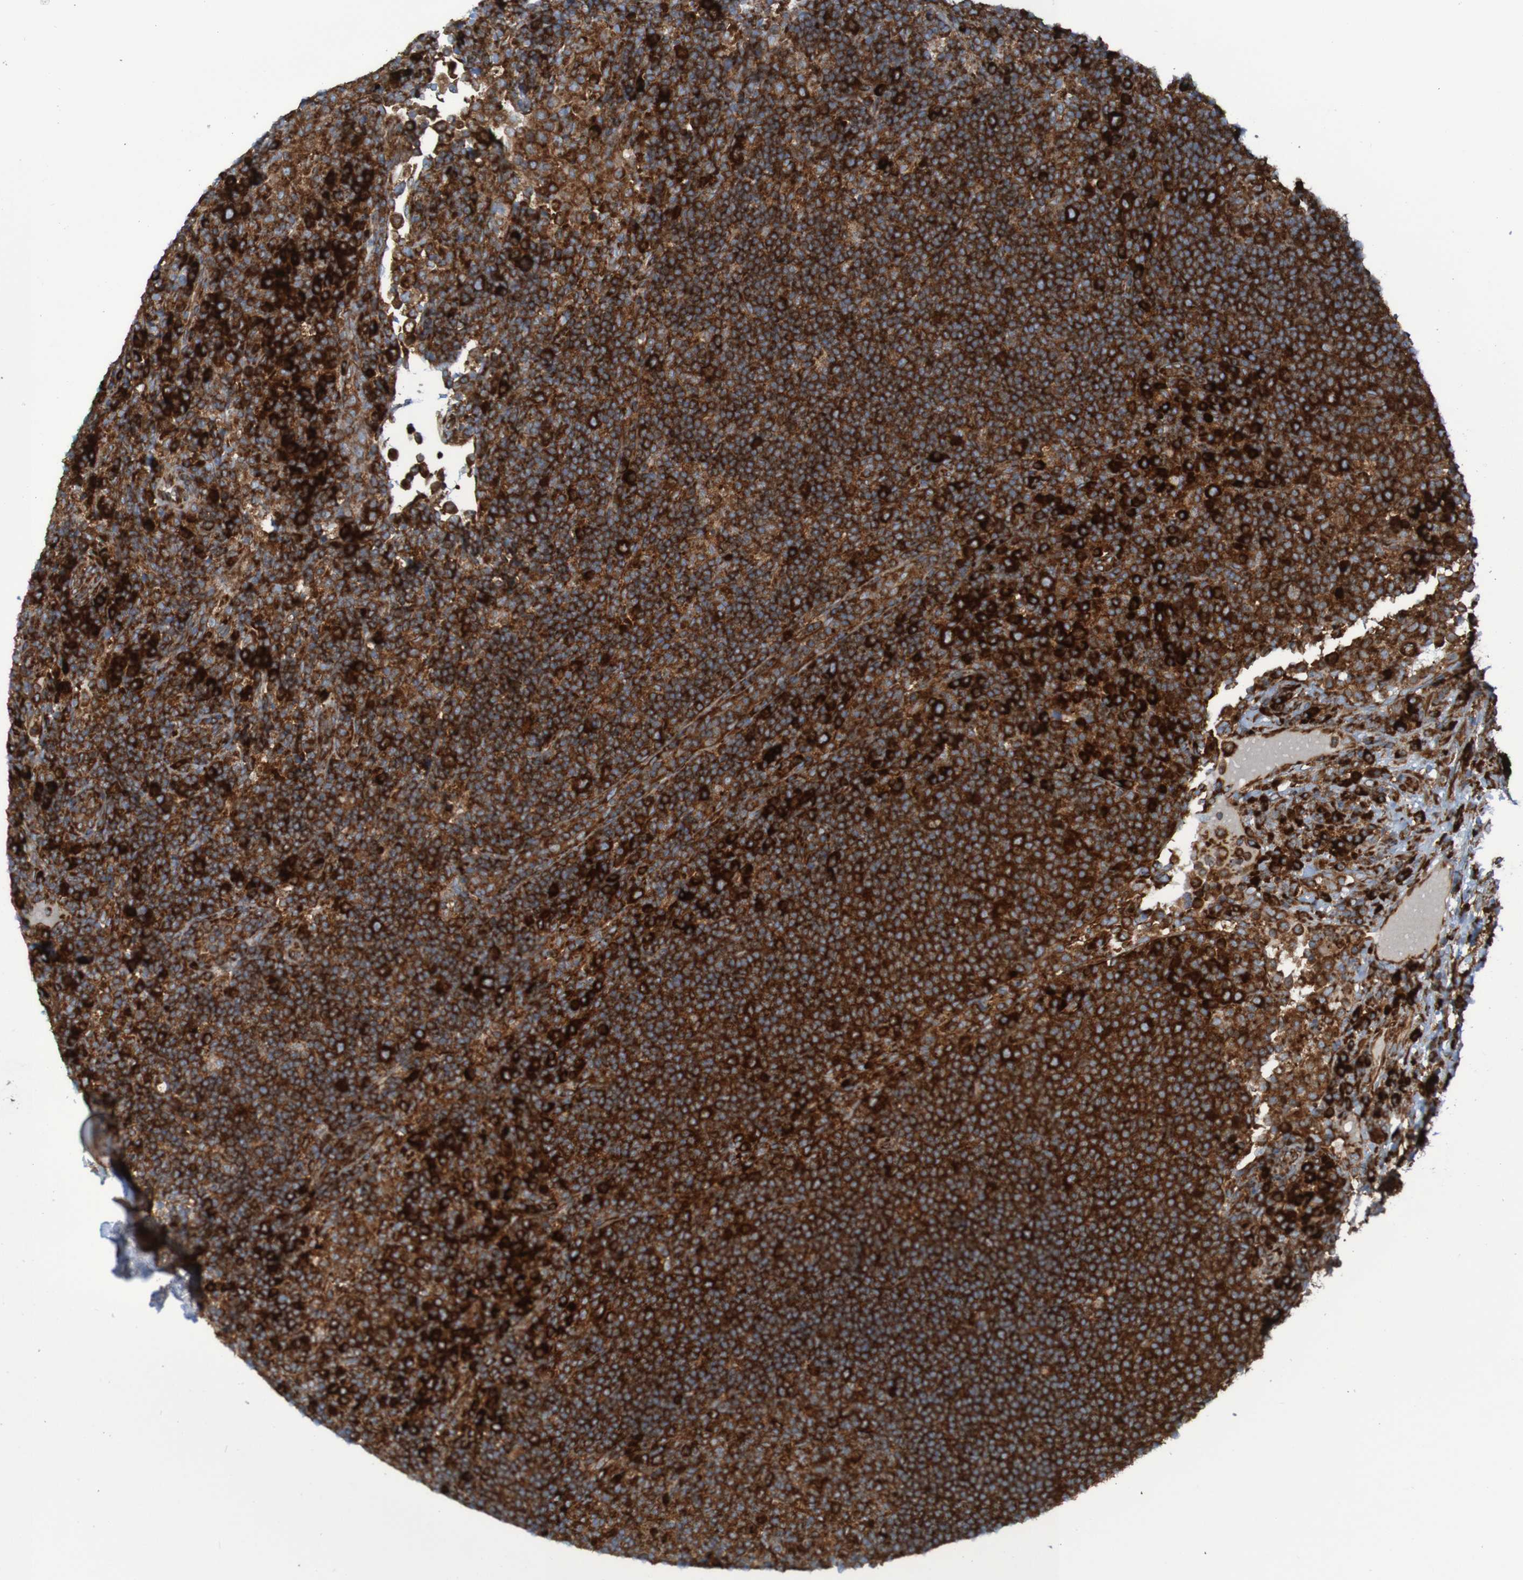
{"staining": {"intensity": "strong", "quantity": ">75%", "location": "cytoplasmic/membranous"}, "tissue": "lymph node", "cell_type": "Germinal center cells", "image_type": "normal", "snomed": [{"axis": "morphology", "description": "Normal tissue, NOS"}, {"axis": "topography", "description": "Lymph node"}], "caption": "Lymph node stained with DAB (3,3'-diaminobenzidine) immunohistochemistry (IHC) displays high levels of strong cytoplasmic/membranous positivity in about >75% of germinal center cells.", "gene": "RPL10", "patient": {"sex": "female", "age": 53}}